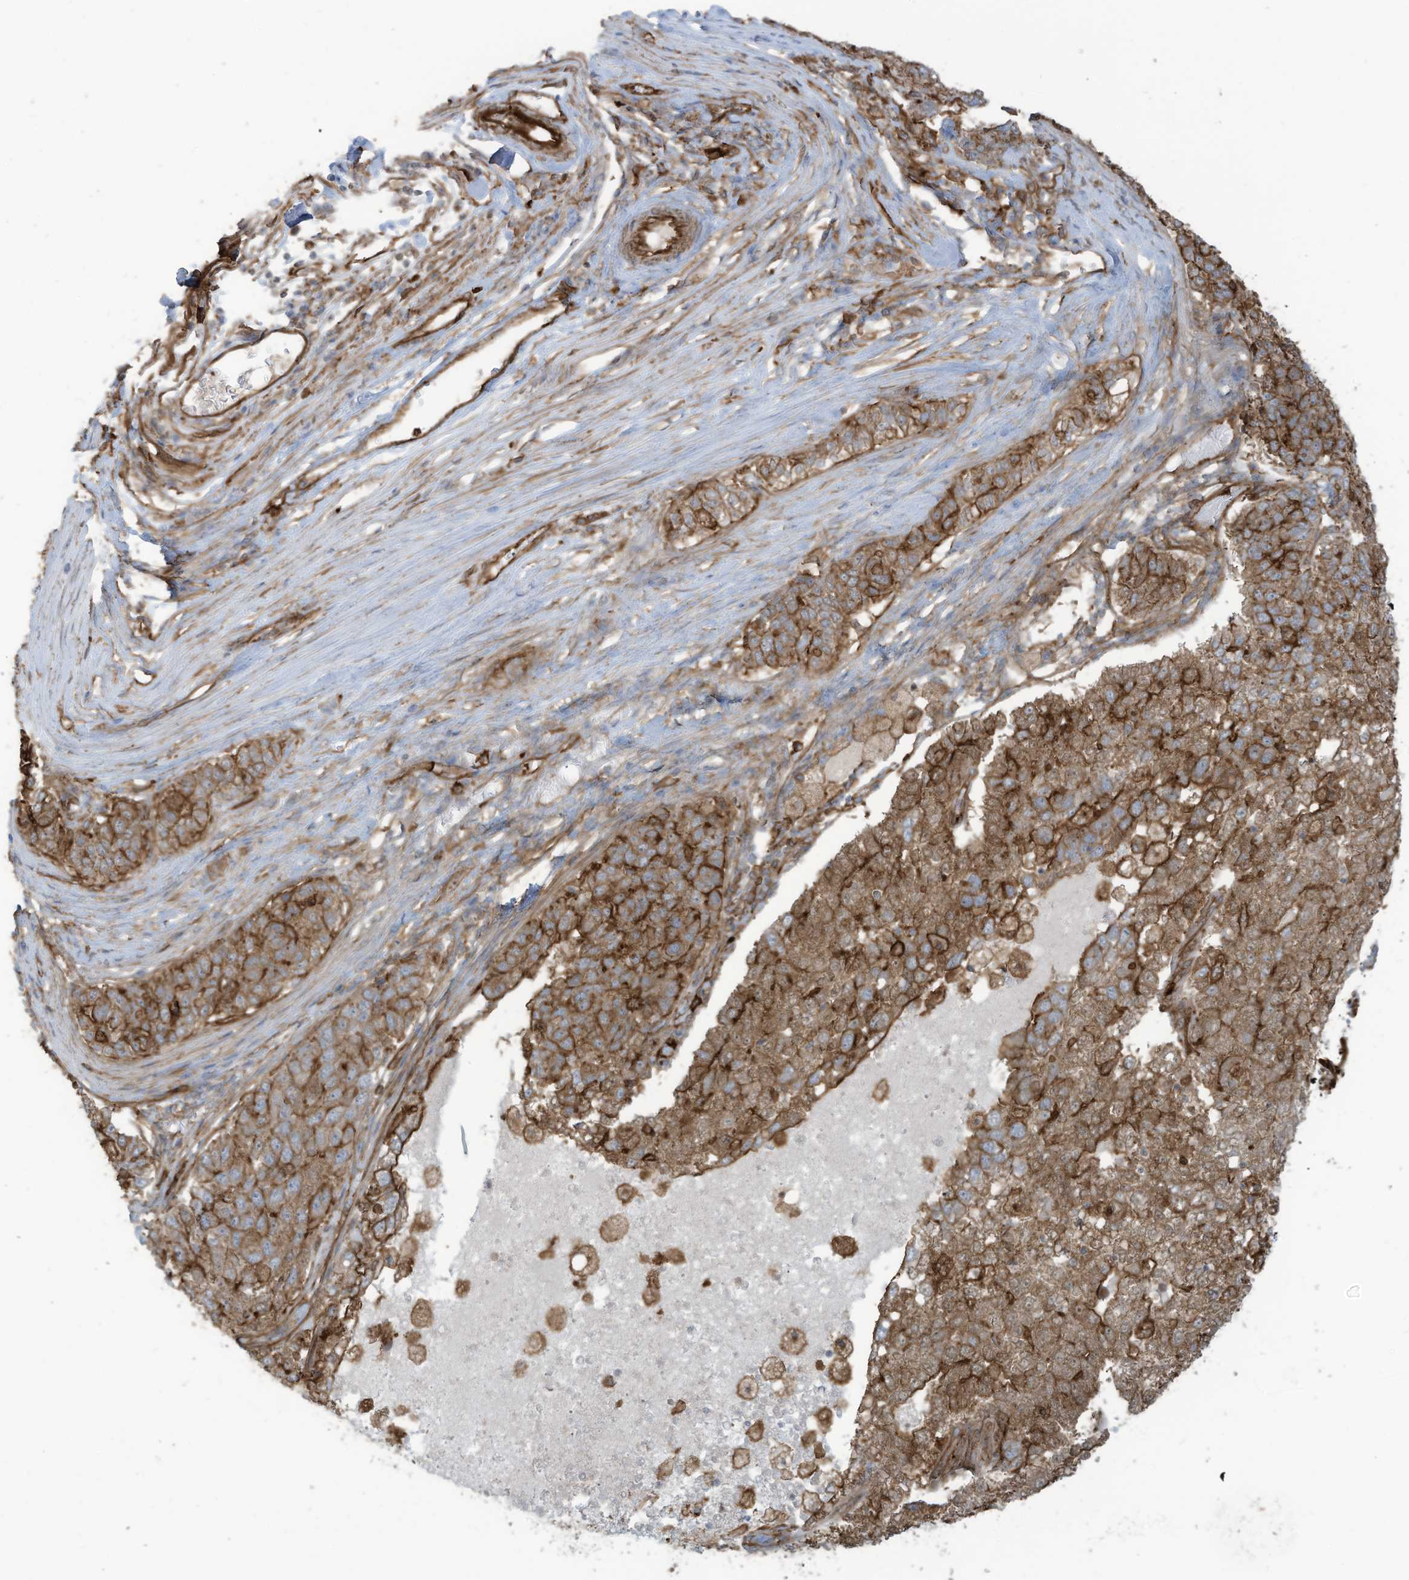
{"staining": {"intensity": "moderate", "quantity": ">75%", "location": "cytoplasmic/membranous"}, "tissue": "pancreatic cancer", "cell_type": "Tumor cells", "image_type": "cancer", "snomed": [{"axis": "morphology", "description": "Adenocarcinoma, NOS"}, {"axis": "topography", "description": "Pancreas"}], "caption": "A brown stain shows moderate cytoplasmic/membranous expression of a protein in human pancreatic cancer (adenocarcinoma) tumor cells.", "gene": "SLC9A2", "patient": {"sex": "female", "age": 61}}